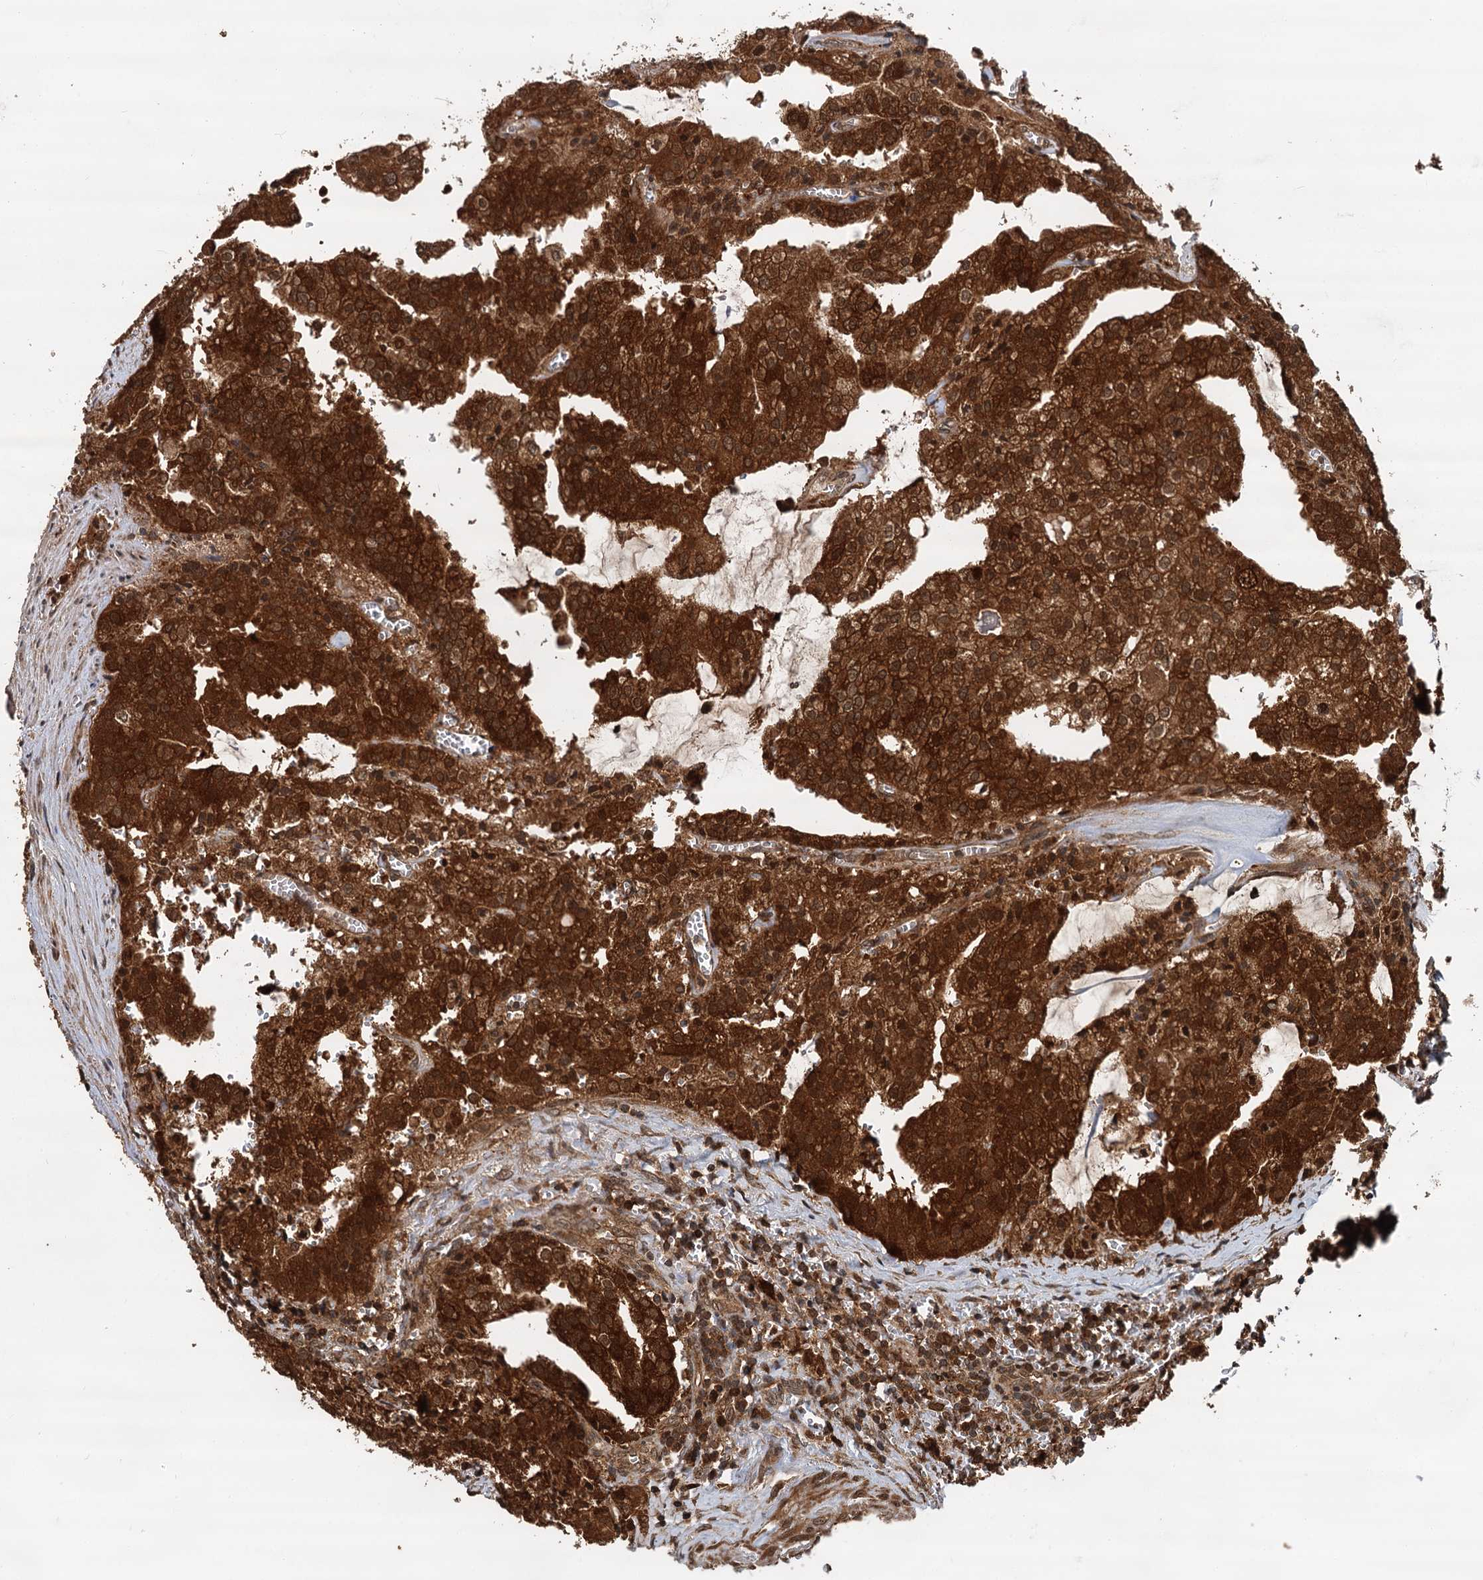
{"staining": {"intensity": "strong", "quantity": ">75%", "location": "cytoplasmic/membranous"}, "tissue": "prostate cancer", "cell_type": "Tumor cells", "image_type": "cancer", "snomed": [{"axis": "morphology", "description": "Adenocarcinoma, High grade"}, {"axis": "topography", "description": "Prostate"}], "caption": "Protein expression by IHC demonstrates strong cytoplasmic/membranous expression in about >75% of tumor cells in high-grade adenocarcinoma (prostate). Ihc stains the protein in brown and the nuclei are stained blue.", "gene": "STUB1", "patient": {"sex": "male", "age": 68}}